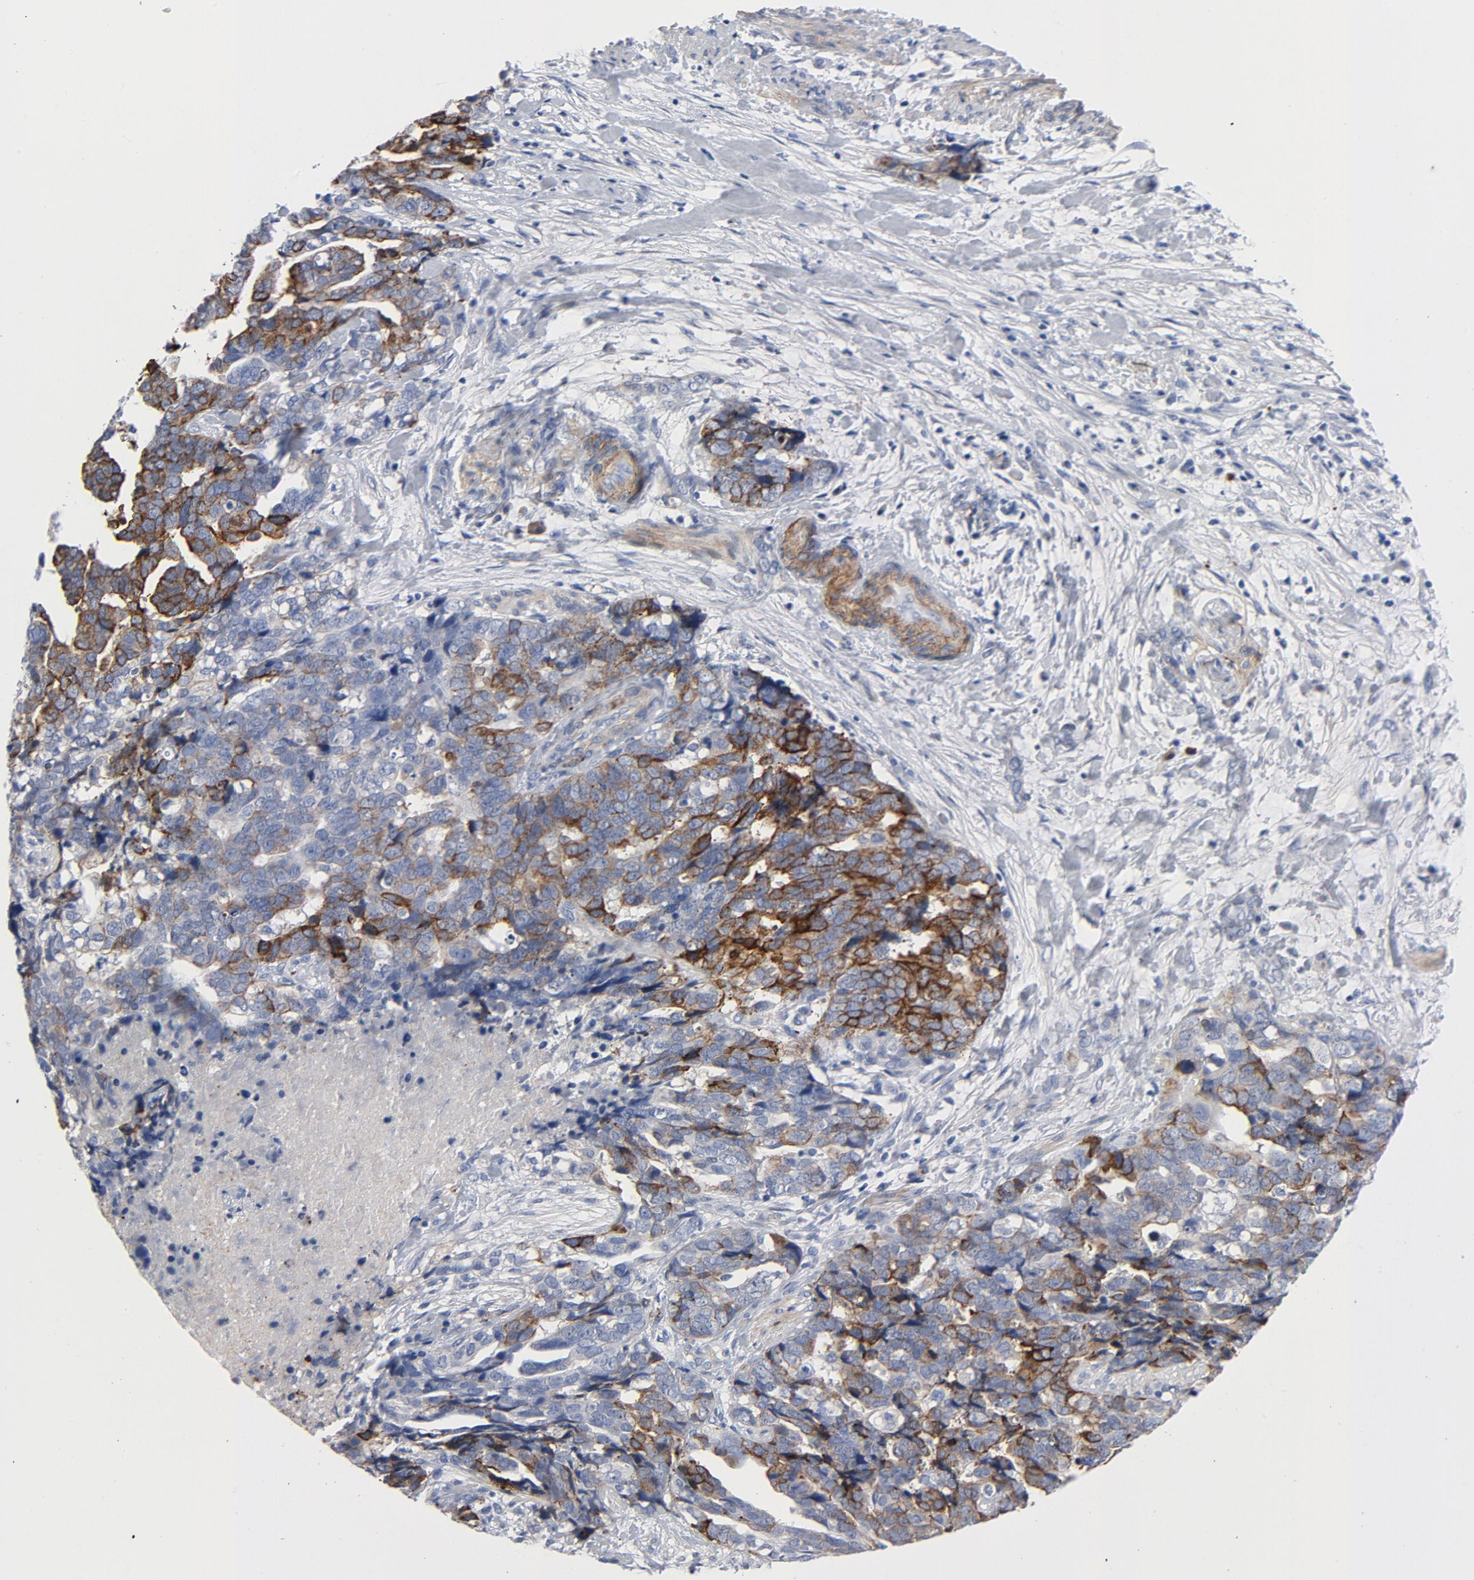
{"staining": {"intensity": "moderate", "quantity": "25%-75%", "location": "cytoplasmic/membranous"}, "tissue": "ovarian cancer", "cell_type": "Tumor cells", "image_type": "cancer", "snomed": [{"axis": "morphology", "description": "Normal tissue, NOS"}, {"axis": "morphology", "description": "Cystadenocarcinoma, serous, NOS"}, {"axis": "topography", "description": "Fallopian tube"}, {"axis": "topography", "description": "Ovary"}], "caption": "Immunohistochemistry (IHC) of human ovarian cancer (serous cystadenocarcinoma) demonstrates medium levels of moderate cytoplasmic/membranous staining in about 25%-75% of tumor cells. Using DAB (brown) and hematoxylin (blue) stains, captured at high magnification using brightfield microscopy.", "gene": "LAMC1", "patient": {"sex": "female", "age": 56}}